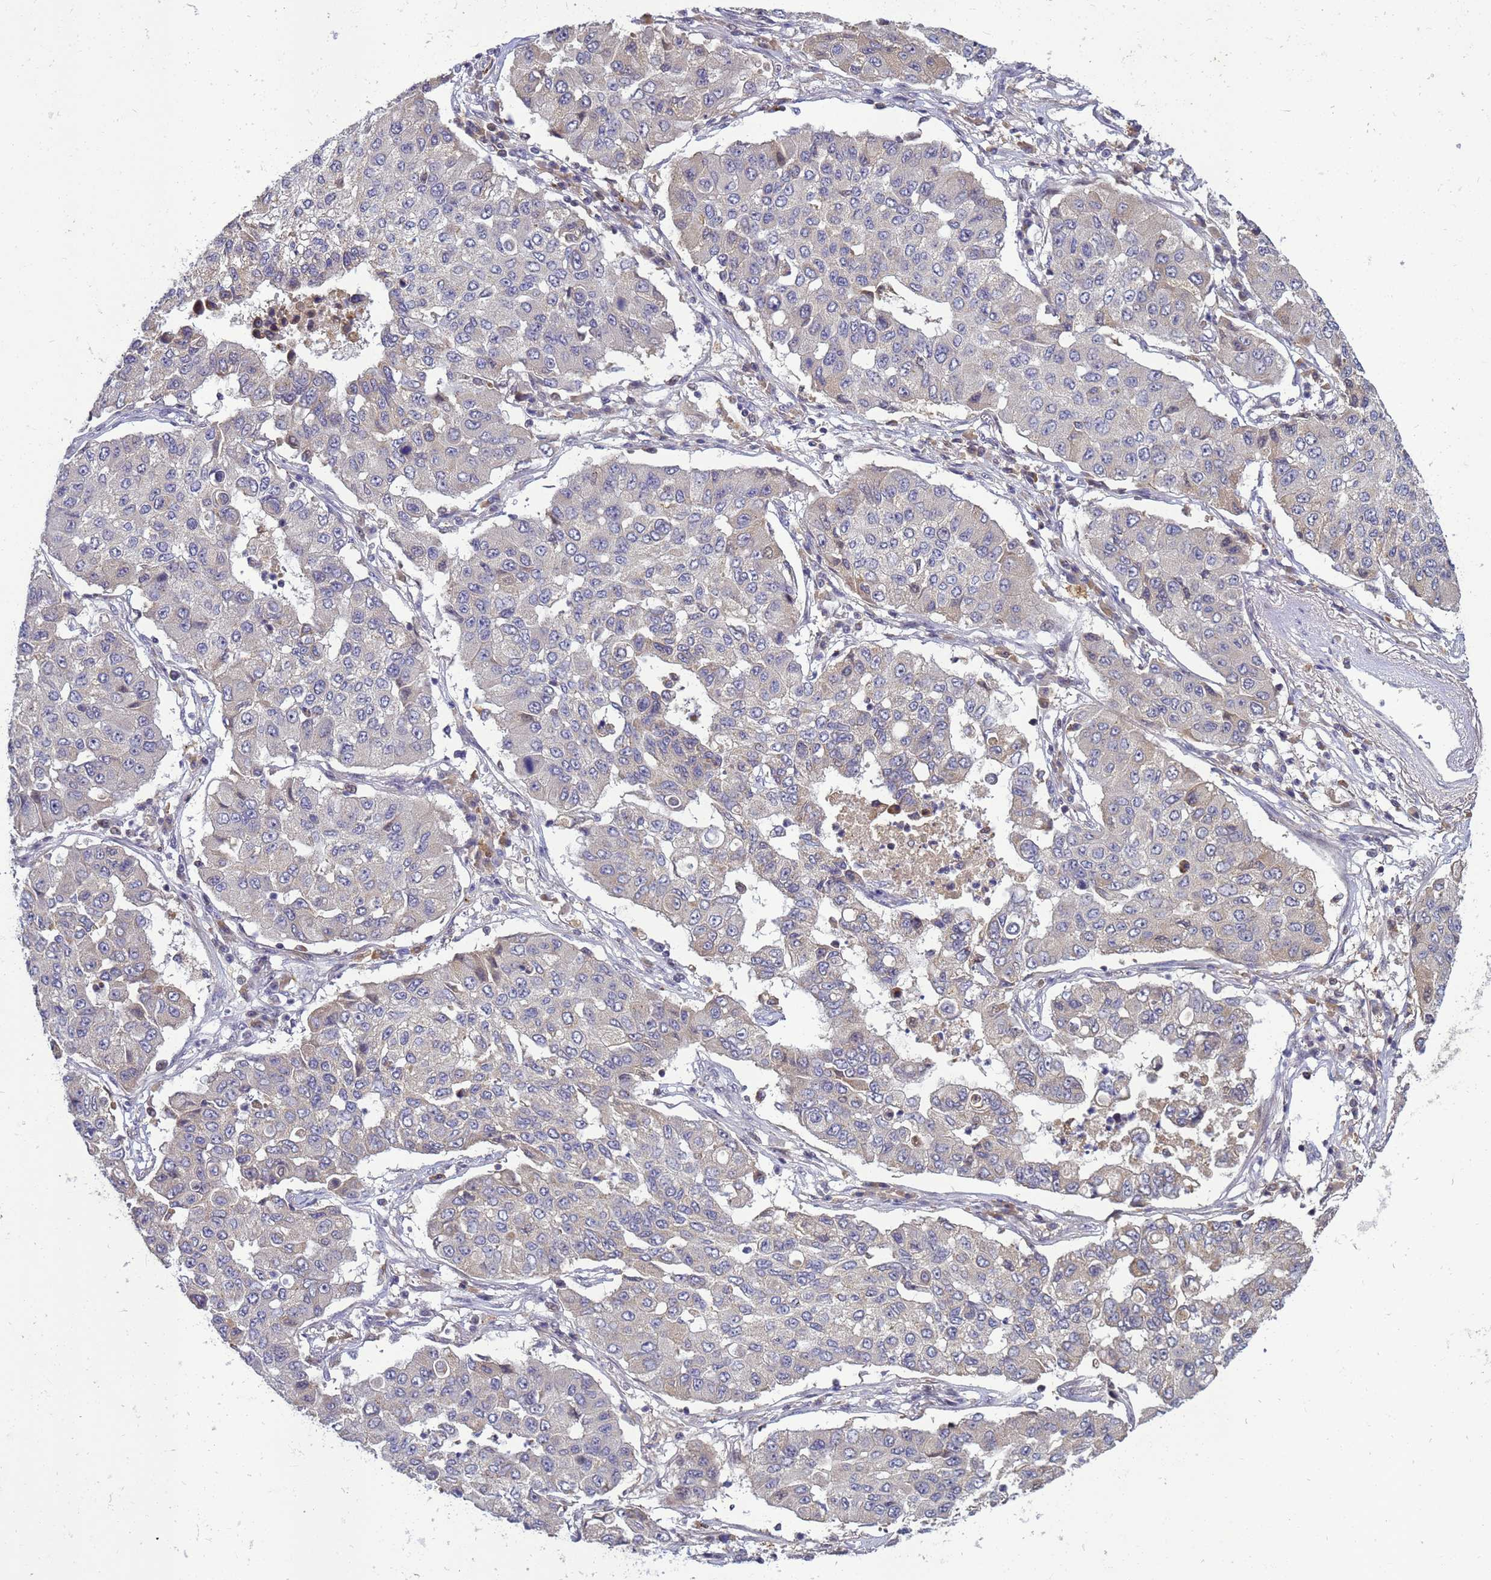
{"staining": {"intensity": "weak", "quantity": "<25%", "location": "cytoplasmic/membranous"}, "tissue": "lung cancer", "cell_type": "Tumor cells", "image_type": "cancer", "snomed": [{"axis": "morphology", "description": "Squamous cell carcinoma, NOS"}, {"axis": "topography", "description": "Lung"}], "caption": "Tumor cells show no significant expression in squamous cell carcinoma (lung).", "gene": "TMEM74B", "patient": {"sex": "male", "age": 74}}